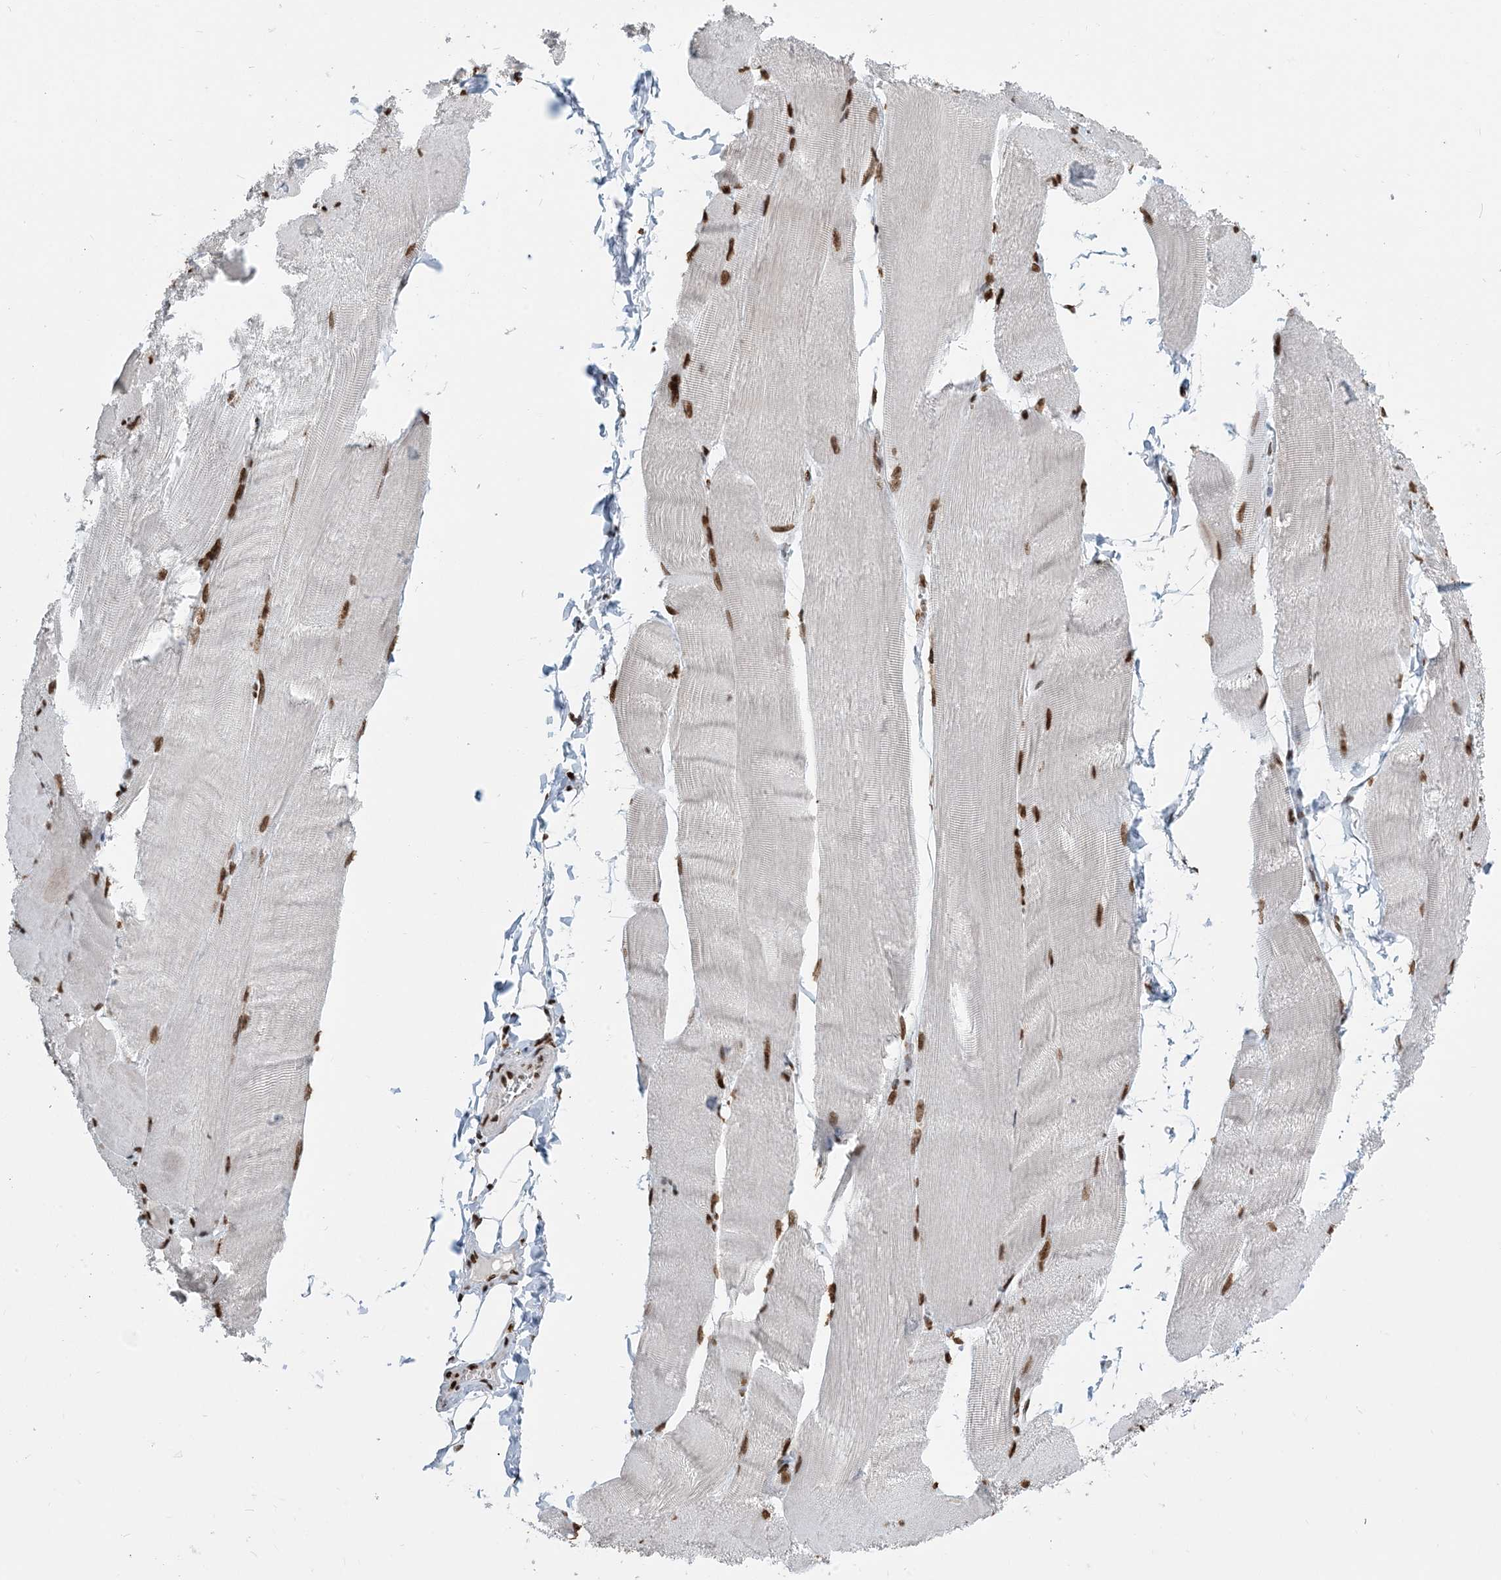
{"staining": {"intensity": "moderate", "quantity": ">75%", "location": "nuclear"}, "tissue": "skeletal muscle", "cell_type": "Myocytes", "image_type": "normal", "snomed": [{"axis": "morphology", "description": "Normal tissue, NOS"}, {"axis": "morphology", "description": "Basal cell carcinoma"}, {"axis": "topography", "description": "Skeletal muscle"}], "caption": "Unremarkable skeletal muscle shows moderate nuclear expression in about >75% of myocytes, visualized by immunohistochemistry. (brown staining indicates protein expression, while blue staining denotes nuclei).", "gene": "H3", "patient": {"sex": "female", "age": 64}}